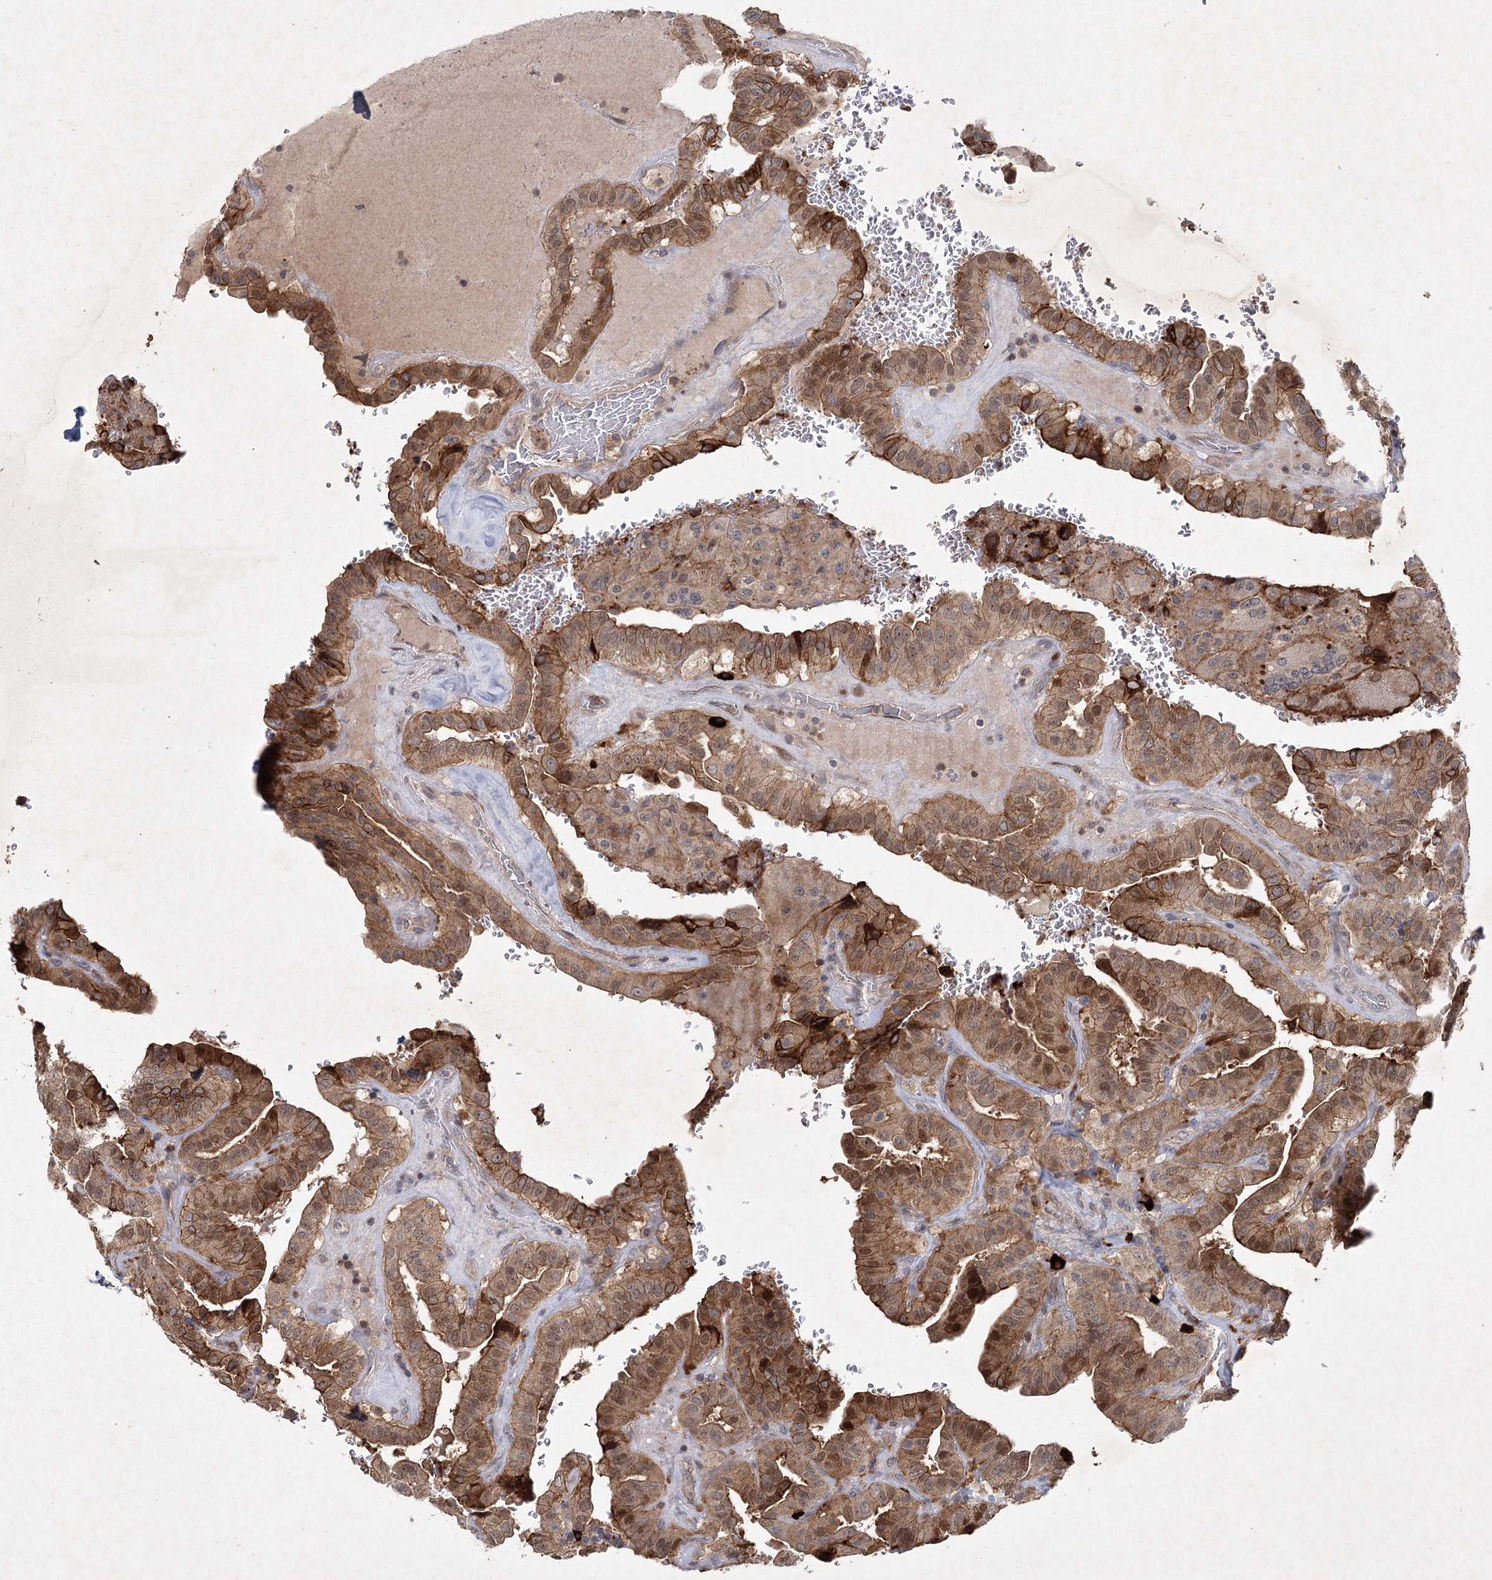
{"staining": {"intensity": "moderate", "quantity": ">75%", "location": "cytoplasmic/membranous,nuclear"}, "tissue": "thyroid cancer", "cell_type": "Tumor cells", "image_type": "cancer", "snomed": [{"axis": "morphology", "description": "Papillary adenocarcinoma, NOS"}, {"axis": "topography", "description": "Thyroid gland"}], "caption": "Immunohistochemical staining of thyroid cancer demonstrates moderate cytoplasmic/membranous and nuclear protein staining in about >75% of tumor cells.", "gene": "MAP3K13", "patient": {"sex": "male", "age": 77}}